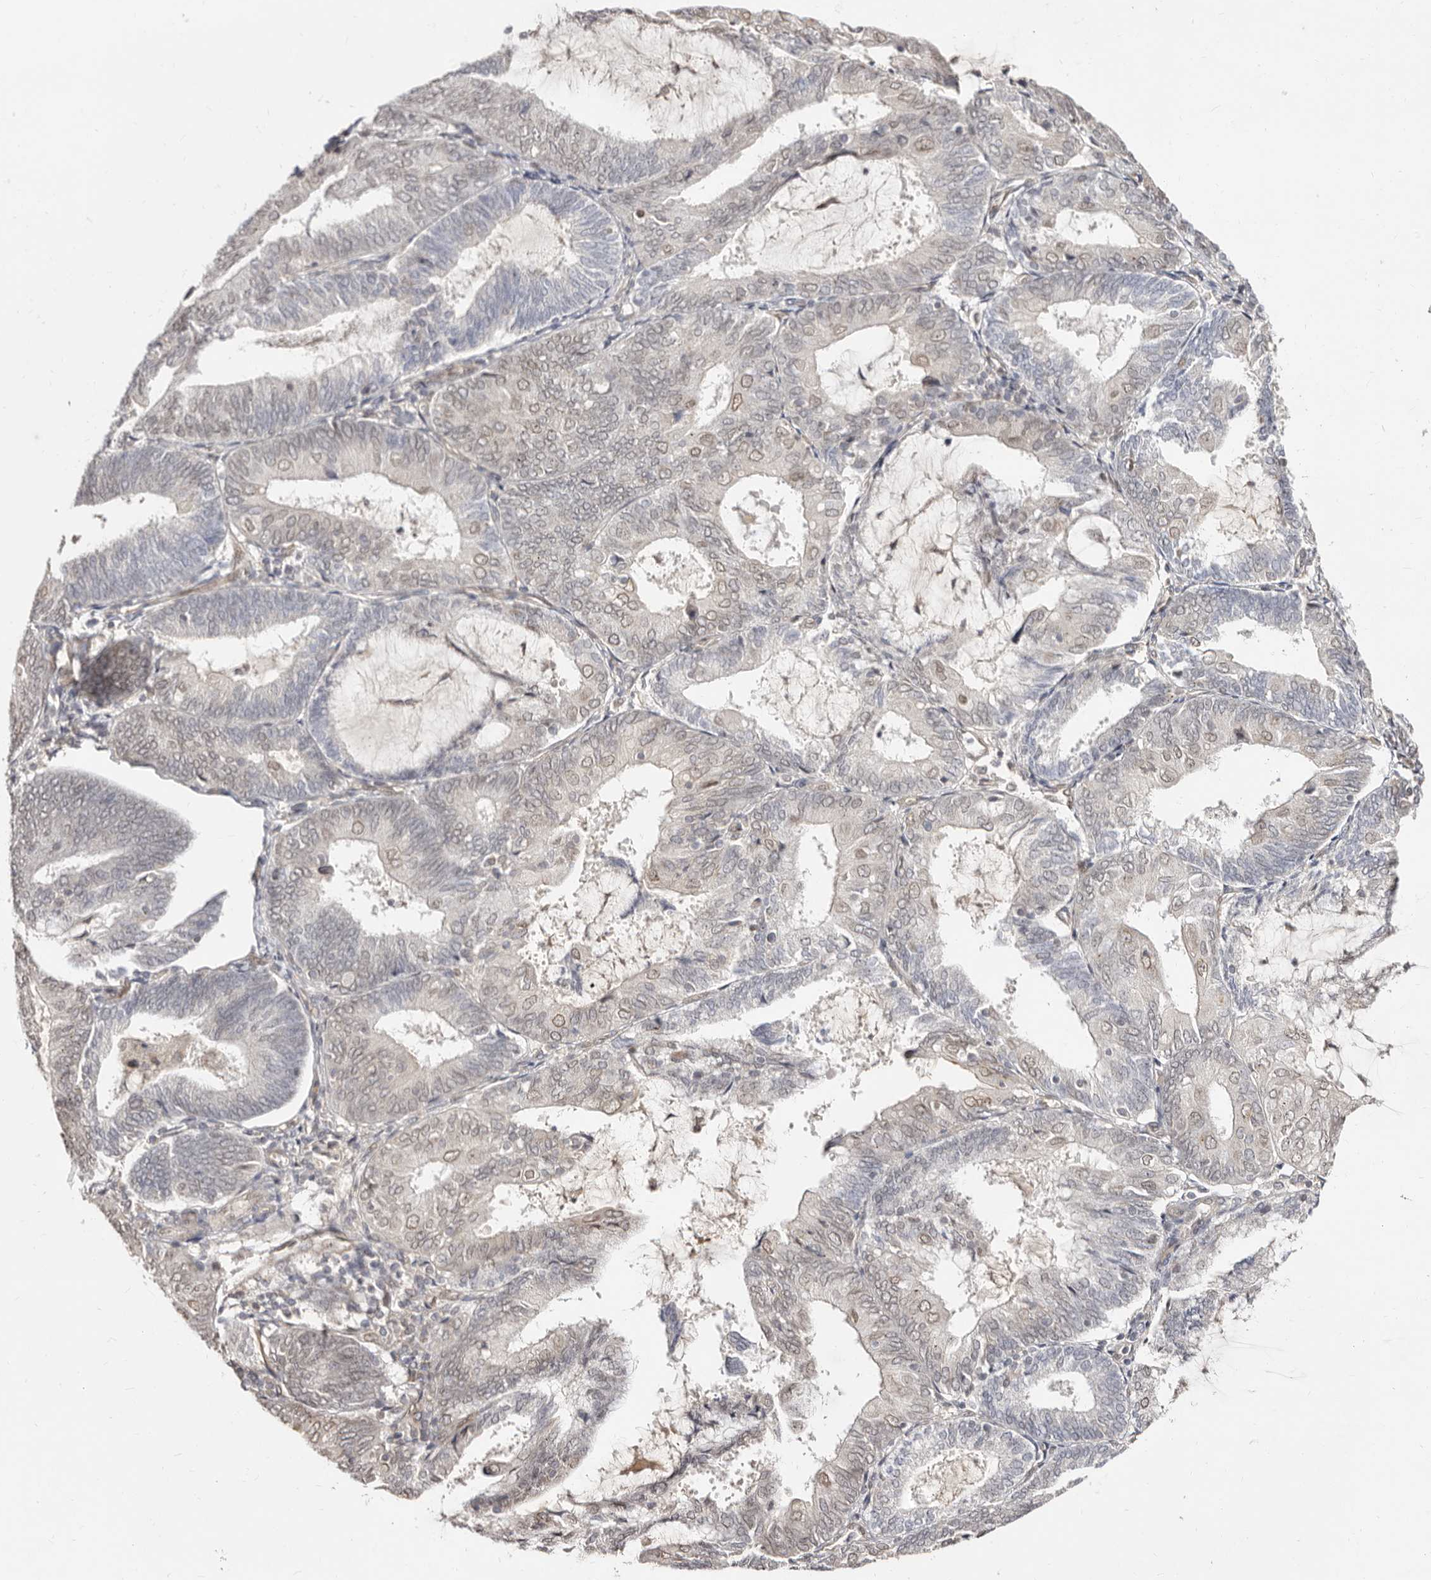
{"staining": {"intensity": "weak", "quantity": "25%-75%", "location": "nuclear"}, "tissue": "endometrial cancer", "cell_type": "Tumor cells", "image_type": "cancer", "snomed": [{"axis": "morphology", "description": "Adenocarcinoma, NOS"}, {"axis": "topography", "description": "Endometrium"}], "caption": "Approximately 25%-75% of tumor cells in adenocarcinoma (endometrial) demonstrate weak nuclear protein positivity as visualized by brown immunohistochemical staining.", "gene": "LCORL", "patient": {"sex": "female", "age": 81}}